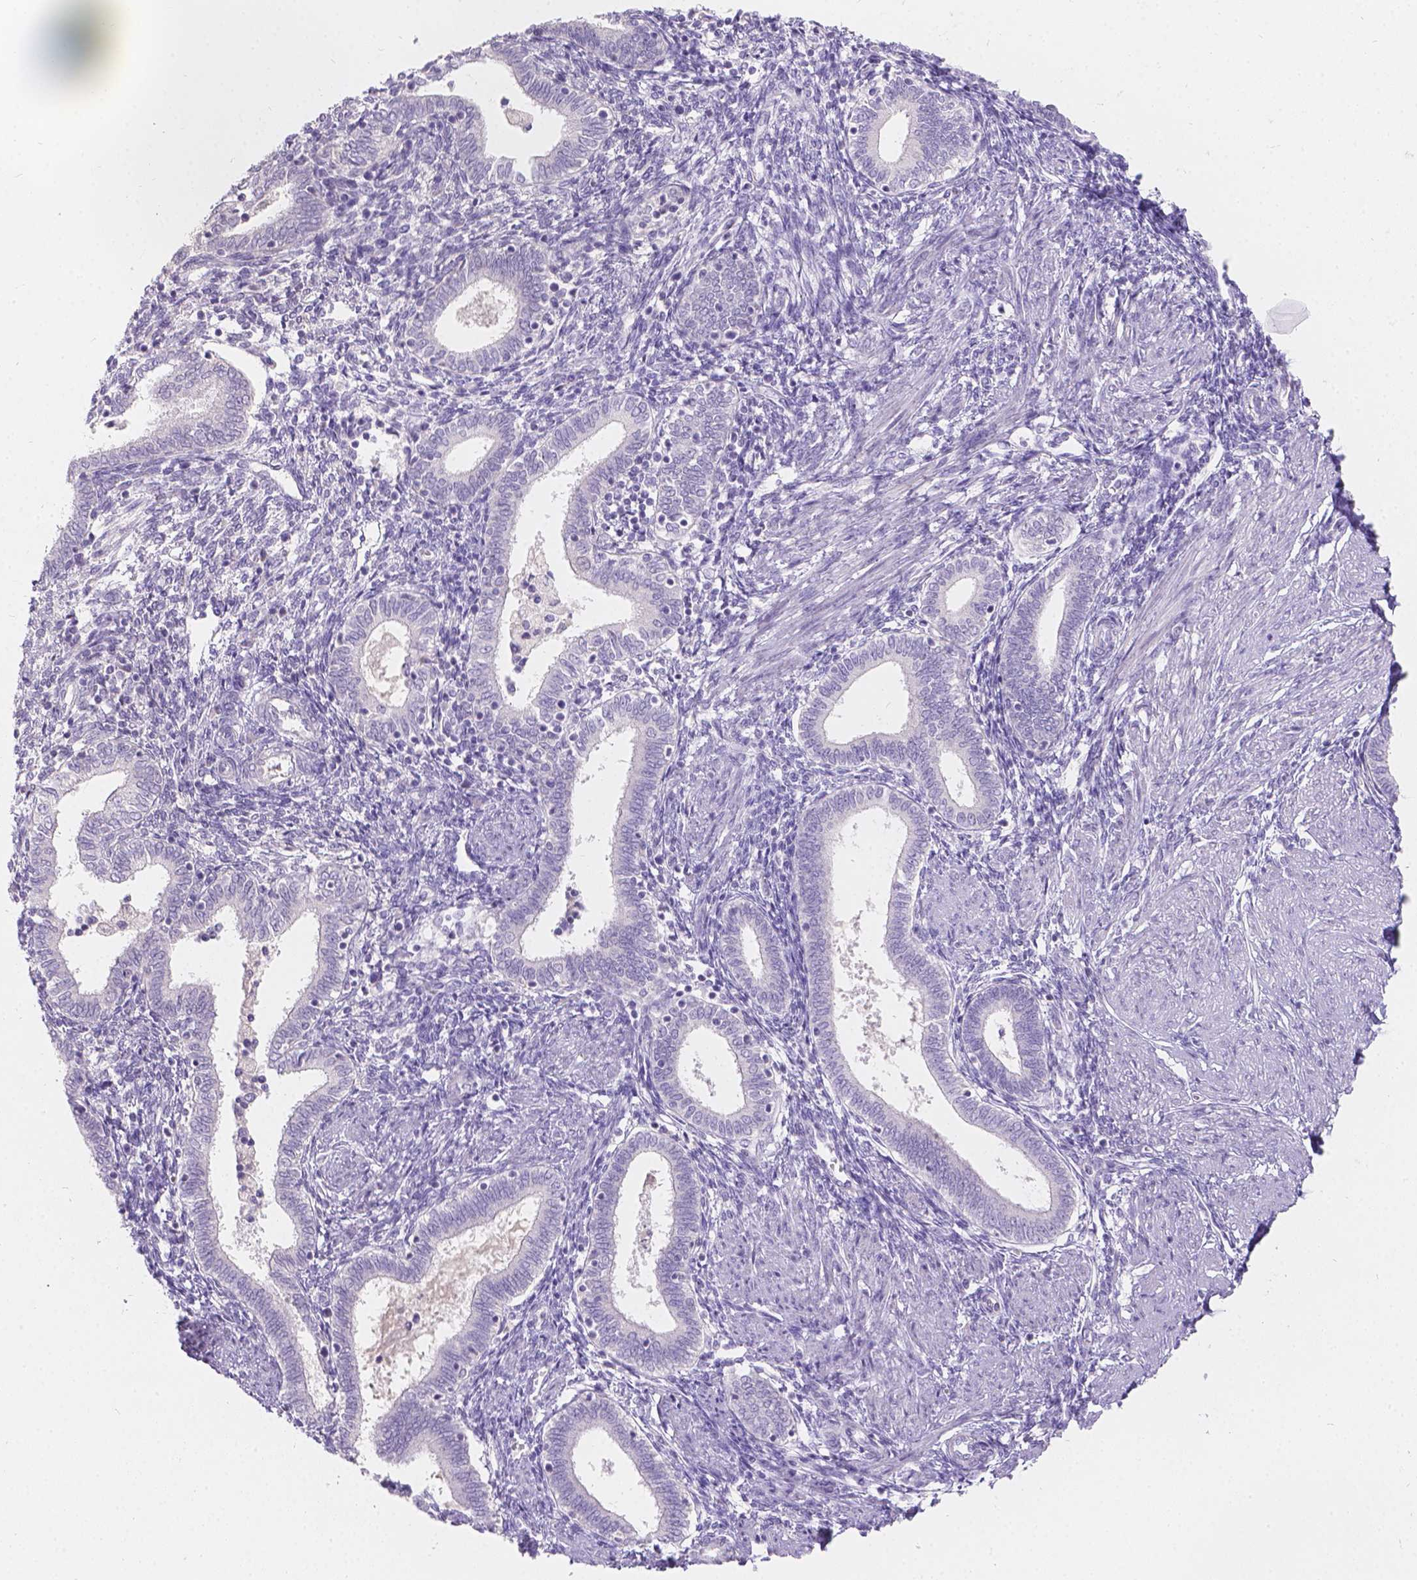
{"staining": {"intensity": "negative", "quantity": "none", "location": "none"}, "tissue": "endometrium", "cell_type": "Cells in endometrial stroma", "image_type": "normal", "snomed": [{"axis": "morphology", "description": "Normal tissue, NOS"}, {"axis": "topography", "description": "Endometrium"}], "caption": "IHC of unremarkable human endometrium demonstrates no positivity in cells in endometrial stroma. (Stains: DAB (3,3'-diaminobenzidine) IHC with hematoxylin counter stain, Microscopy: brightfield microscopy at high magnification).", "gene": "HTN3", "patient": {"sex": "female", "age": 42}}